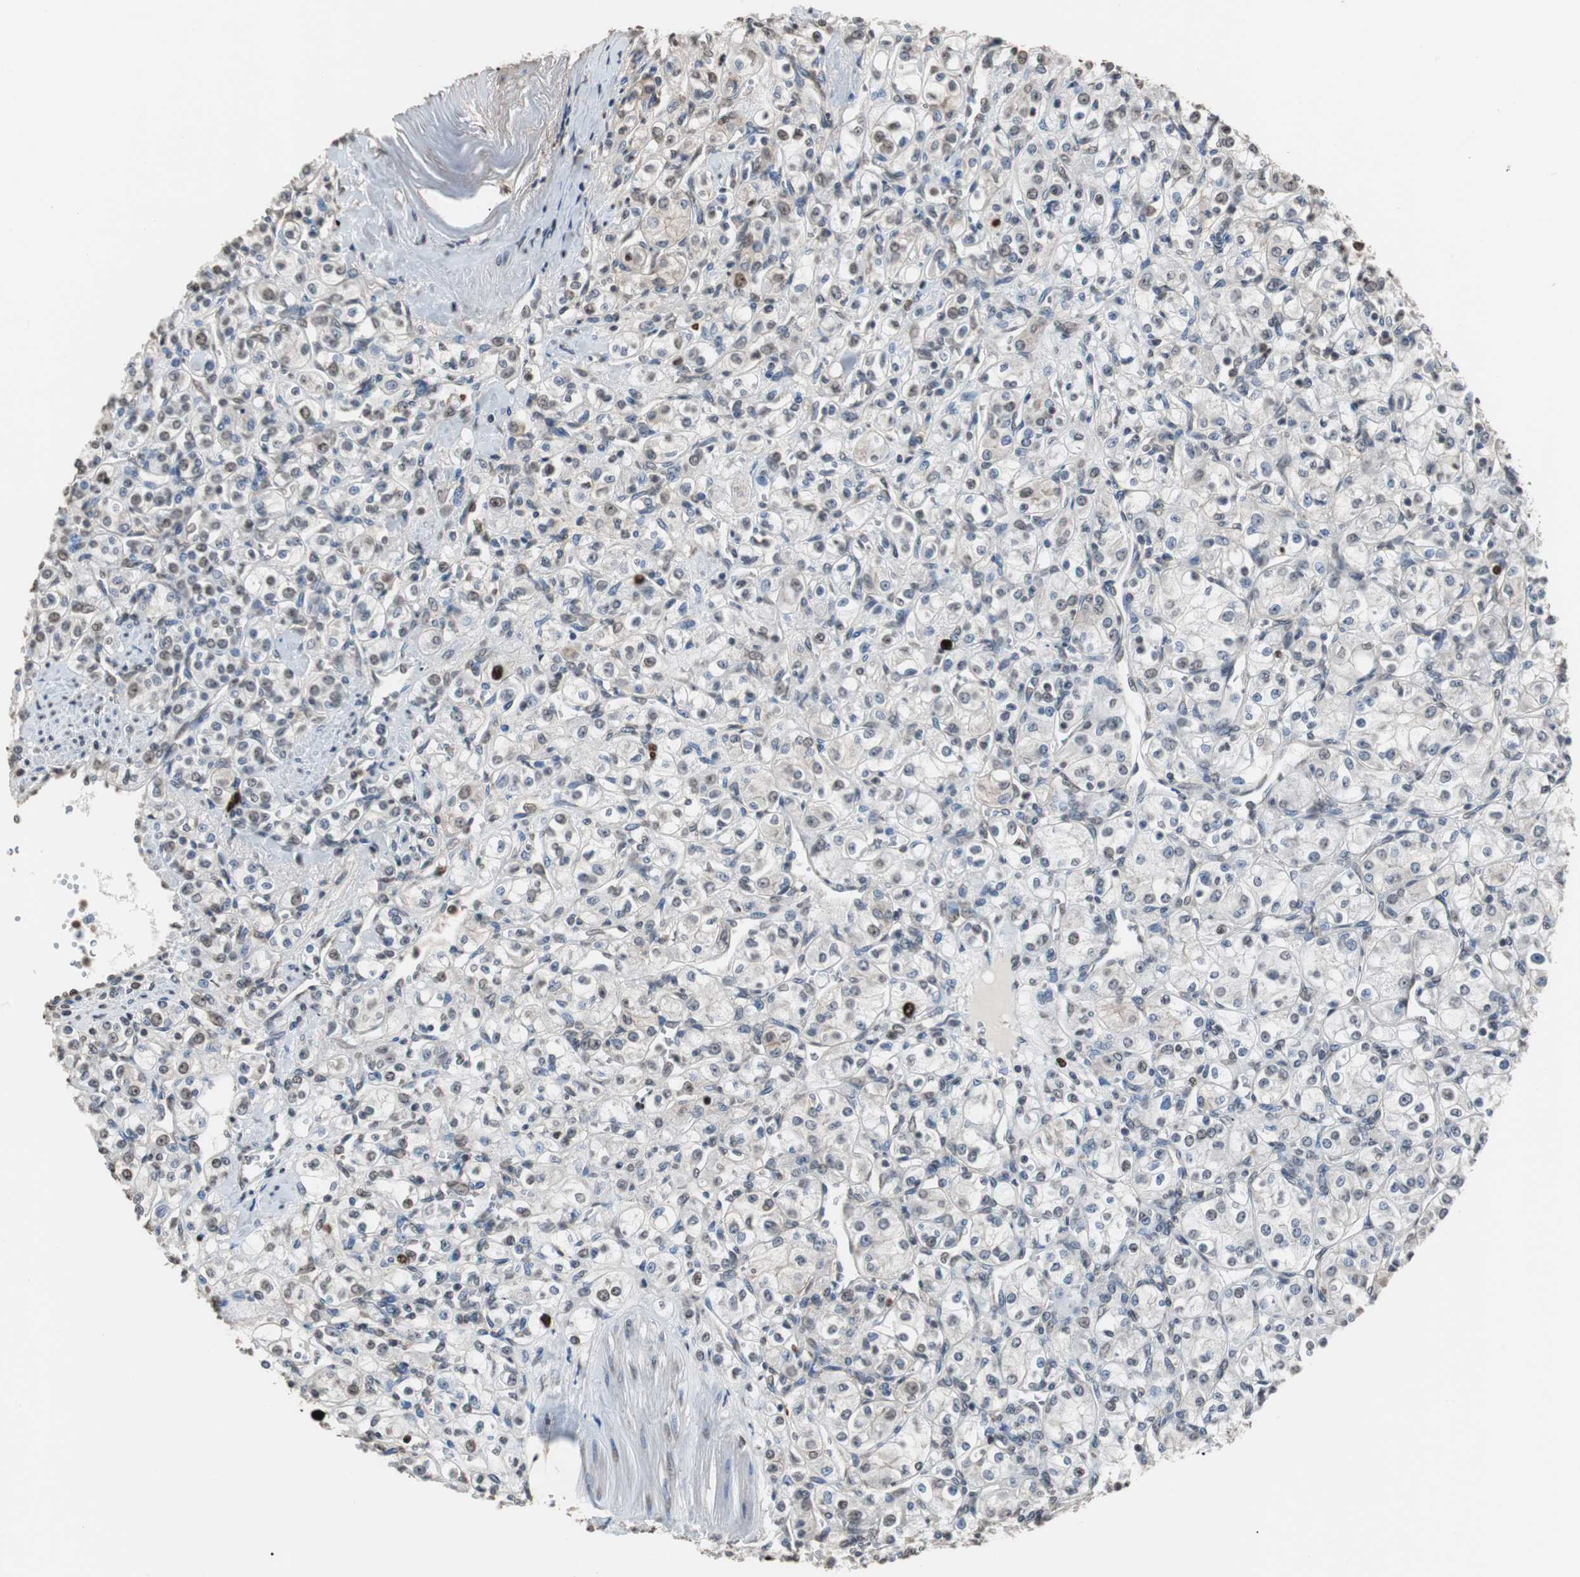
{"staining": {"intensity": "moderate", "quantity": "25%-75%", "location": "nuclear"}, "tissue": "renal cancer", "cell_type": "Tumor cells", "image_type": "cancer", "snomed": [{"axis": "morphology", "description": "Adenocarcinoma, NOS"}, {"axis": "topography", "description": "Kidney"}], "caption": "Protein expression analysis of renal cancer (adenocarcinoma) reveals moderate nuclear expression in about 25%-75% of tumor cells. Nuclei are stained in blue.", "gene": "TOP2A", "patient": {"sex": "male", "age": 77}}